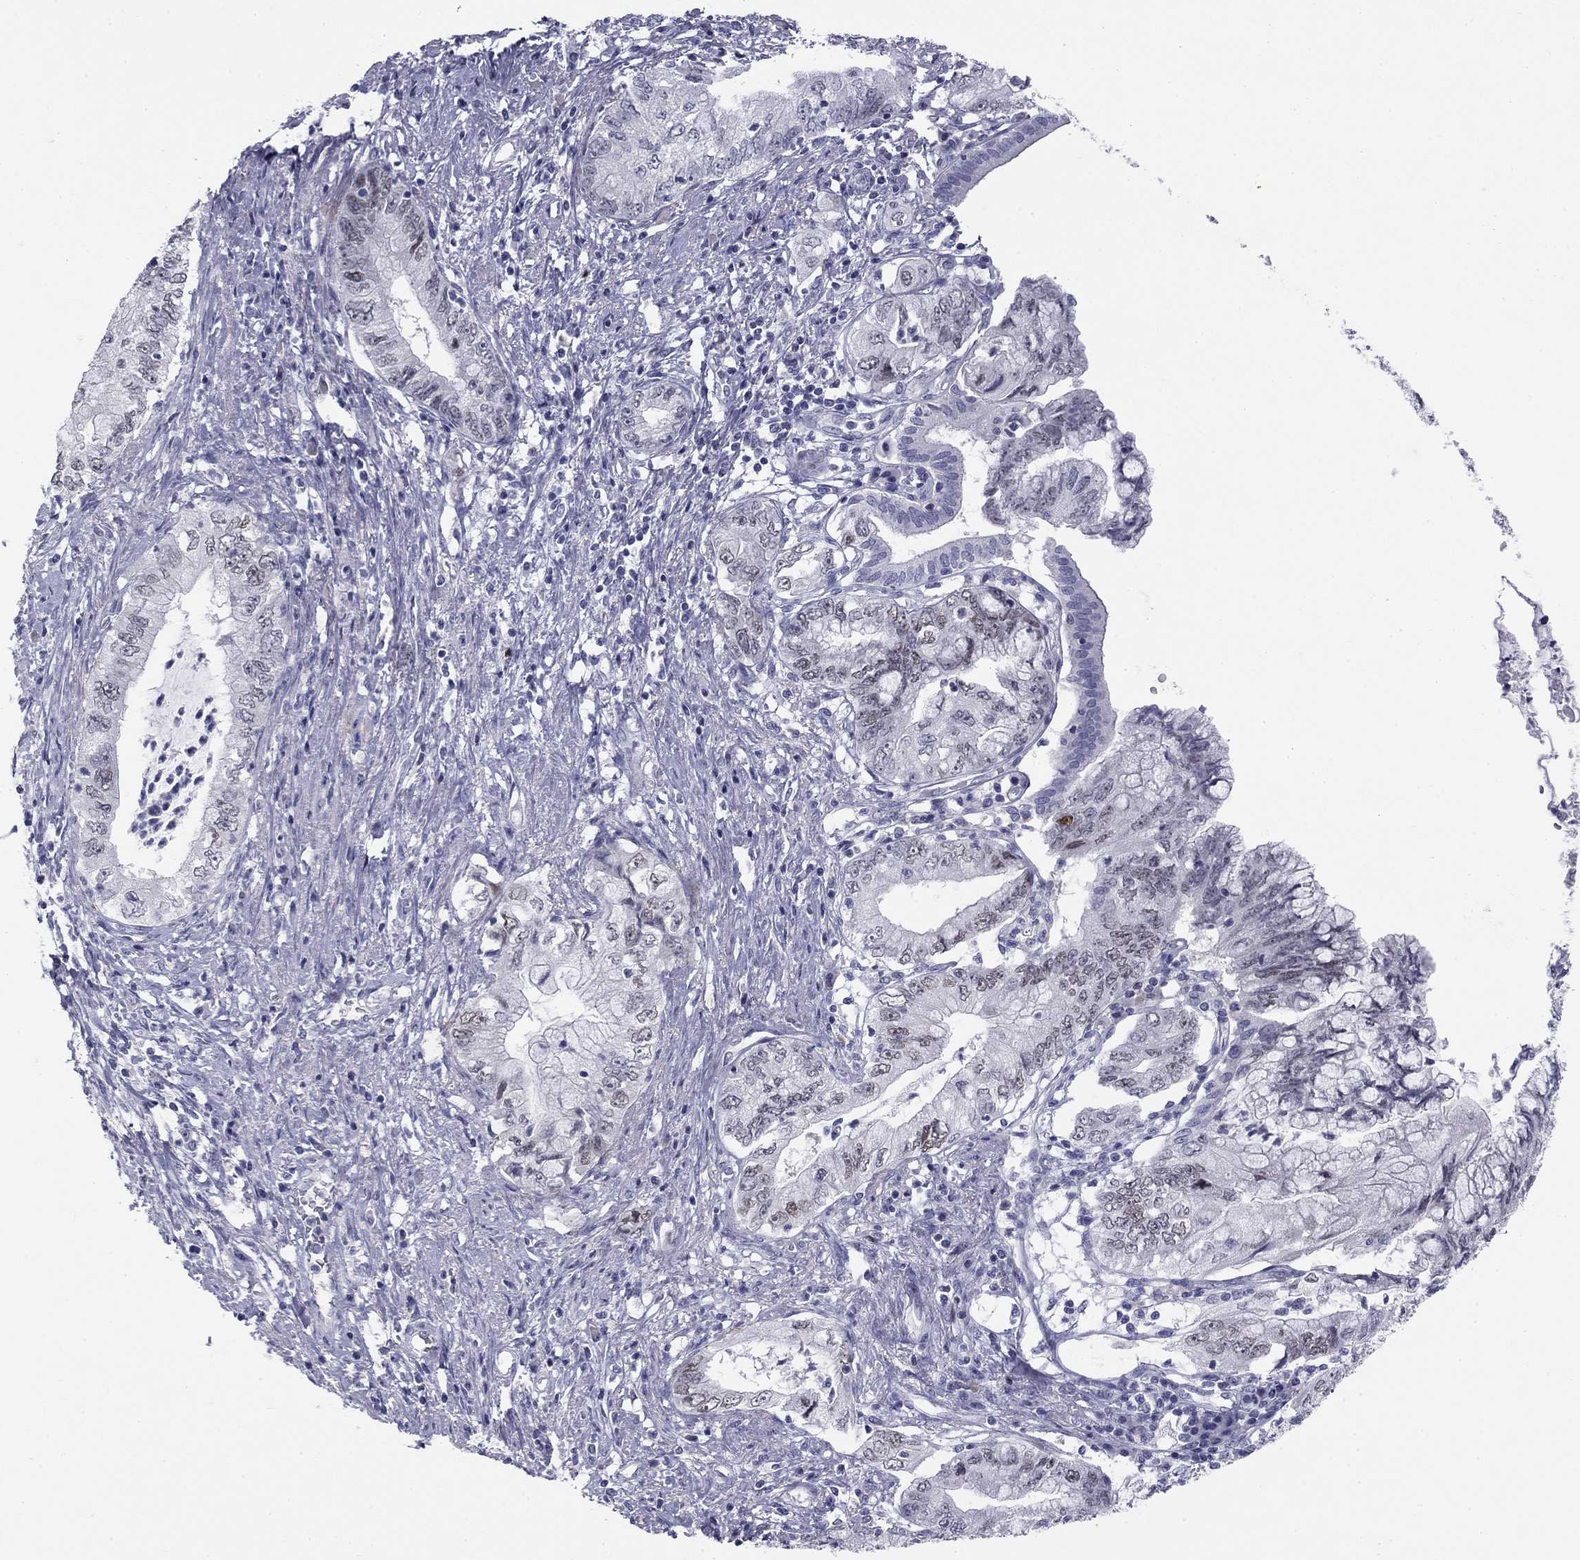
{"staining": {"intensity": "negative", "quantity": "none", "location": "none"}, "tissue": "pancreatic cancer", "cell_type": "Tumor cells", "image_type": "cancer", "snomed": [{"axis": "morphology", "description": "Adenocarcinoma, NOS"}, {"axis": "topography", "description": "Pancreas"}], "caption": "Immunohistochemistry (IHC) micrograph of neoplastic tissue: adenocarcinoma (pancreatic) stained with DAB (3,3'-diaminobenzidine) shows no significant protein expression in tumor cells. The staining is performed using DAB (3,3'-diaminobenzidine) brown chromogen with nuclei counter-stained in using hematoxylin.", "gene": "TFAP2B", "patient": {"sex": "female", "age": 73}}